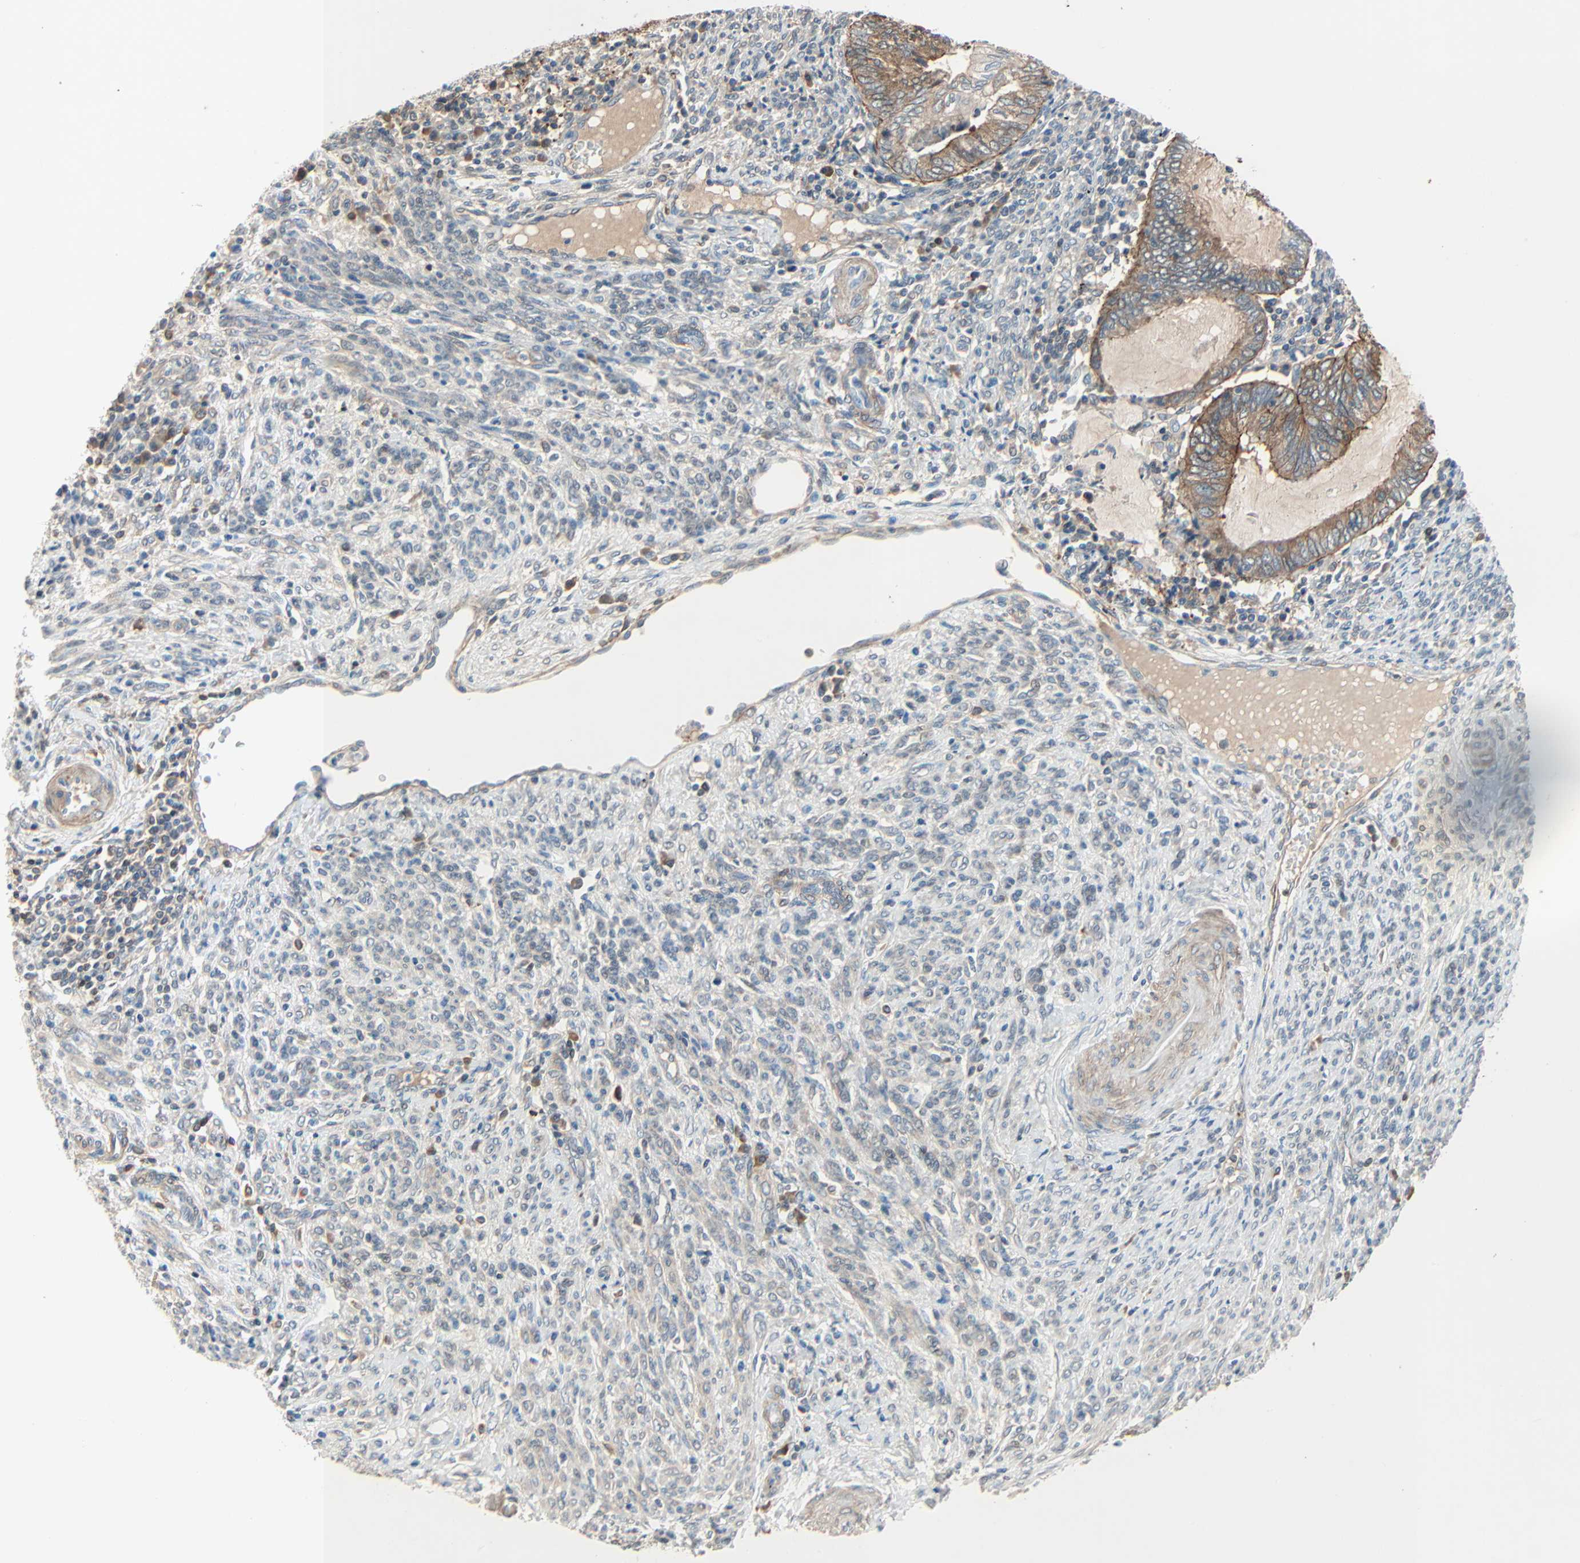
{"staining": {"intensity": "strong", "quantity": ">75%", "location": "cytoplasmic/membranous"}, "tissue": "endometrial cancer", "cell_type": "Tumor cells", "image_type": "cancer", "snomed": [{"axis": "morphology", "description": "Adenocarcinoma, NOS"}, {"axis": "topography", "description": "Uterus"}, {"axis": "topography", "description": "Endometrium"}], "caption": "Immunohistochemistry (IHC) (DAB) staining of endometrial cancer (adenocarcinoma) shows strong cytoplasmic/membranous protein positivity in about >75% of tumor cells.", "gene": "TNFRSF12A", "patient": {"sex": "female", "age": 70}}